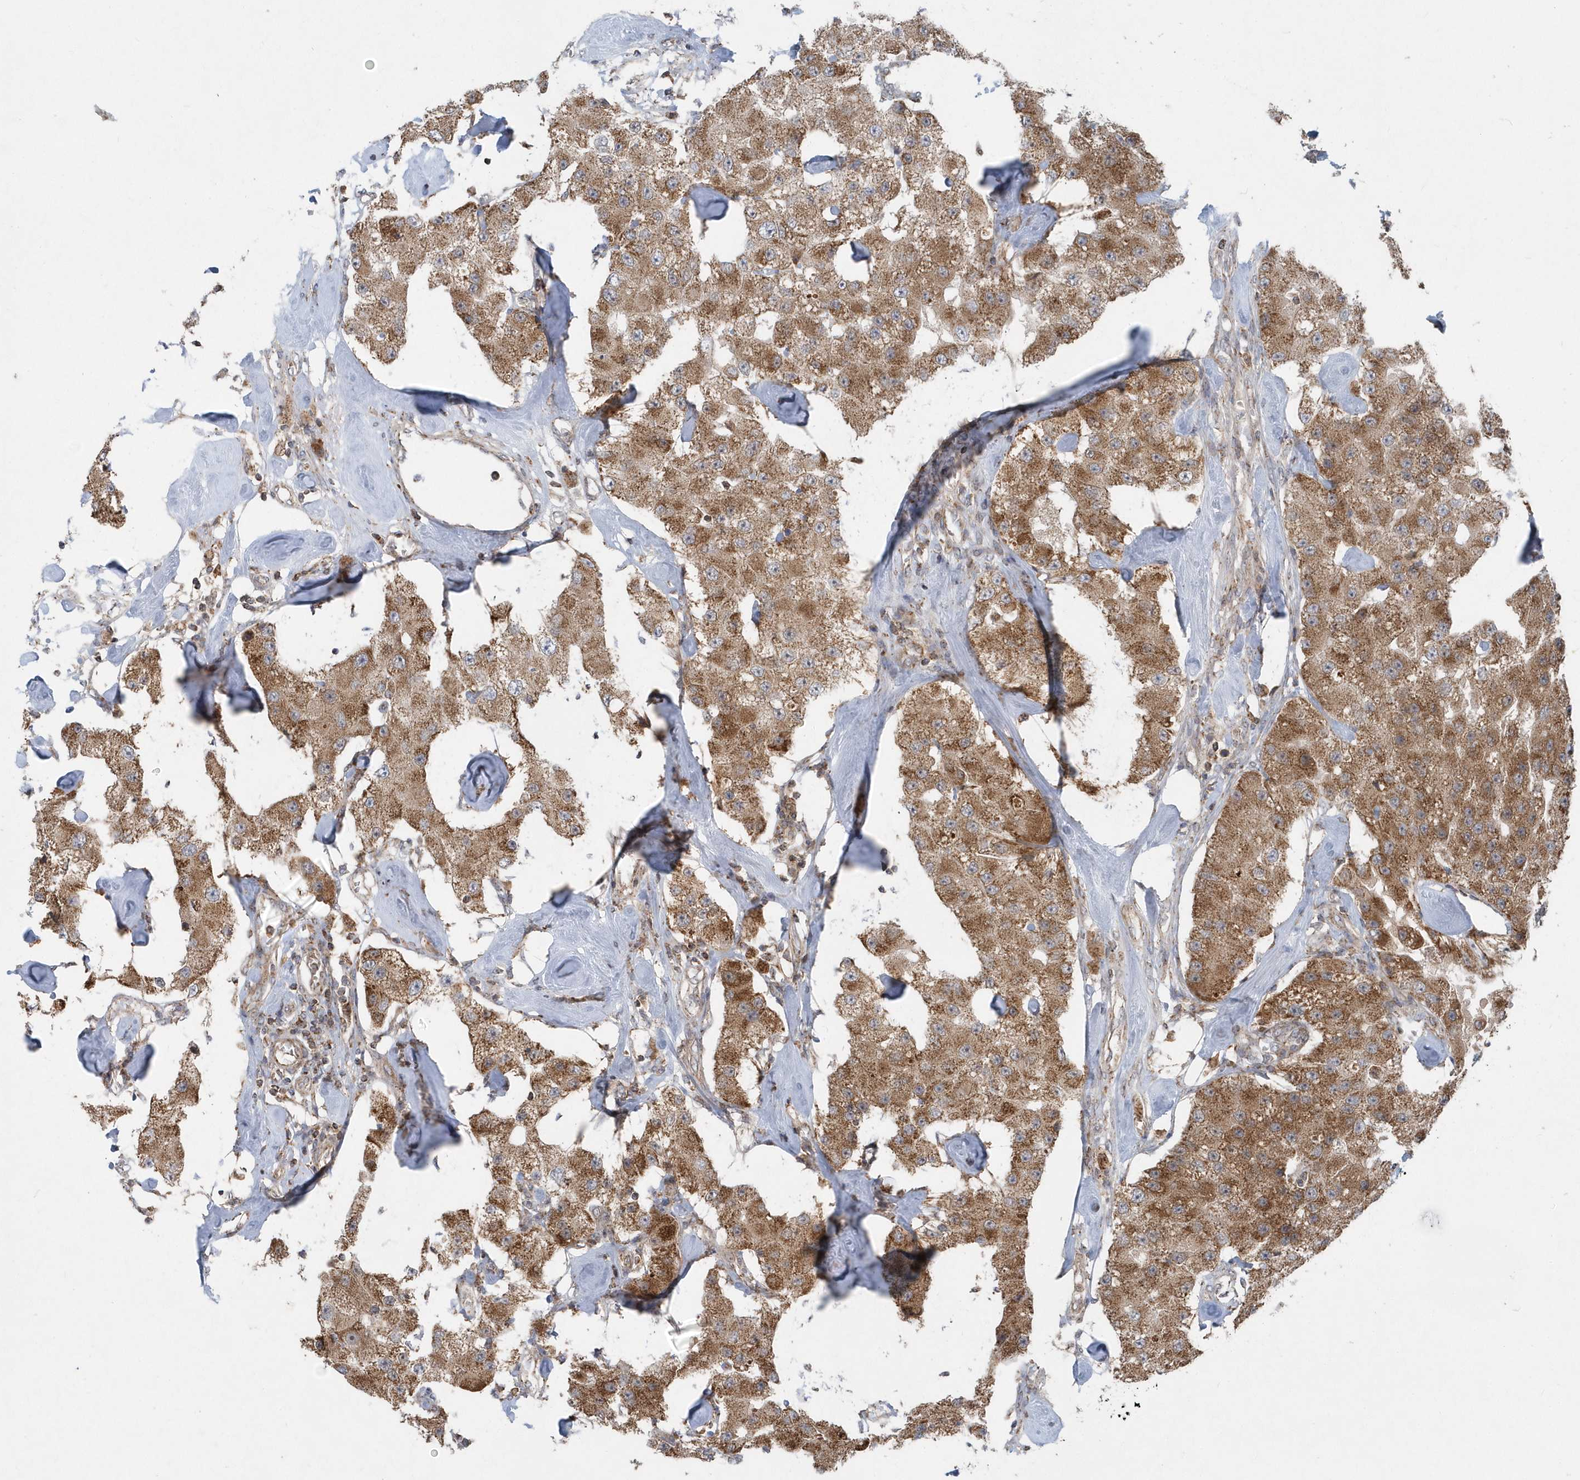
{"staining": {"intensity": "moderate", "quantity": ">75%", "location": "cytoplasmic/membranous"}, "tissue": "carcinoid", "cell_type": "Tumor cells", "image_type": "cancer", "snomed": [{"axis": "morphology", "description": "Carcinoid, malignant, NOS"}, {"axis": "topography", "description": "Pancreas"}], "caption": "The histopathology image reveals staining of carcinoid (malignant), revealing moderate cytoplasmic/membranous protein positivity (brown color) within tumor cells. (Stains: DAB in brown, nuclei in blue, Microscopy: brightfield microscopy at high magnification).", "gene": "PPP1R7", "patient": {"sex": "male", "age": 41}}